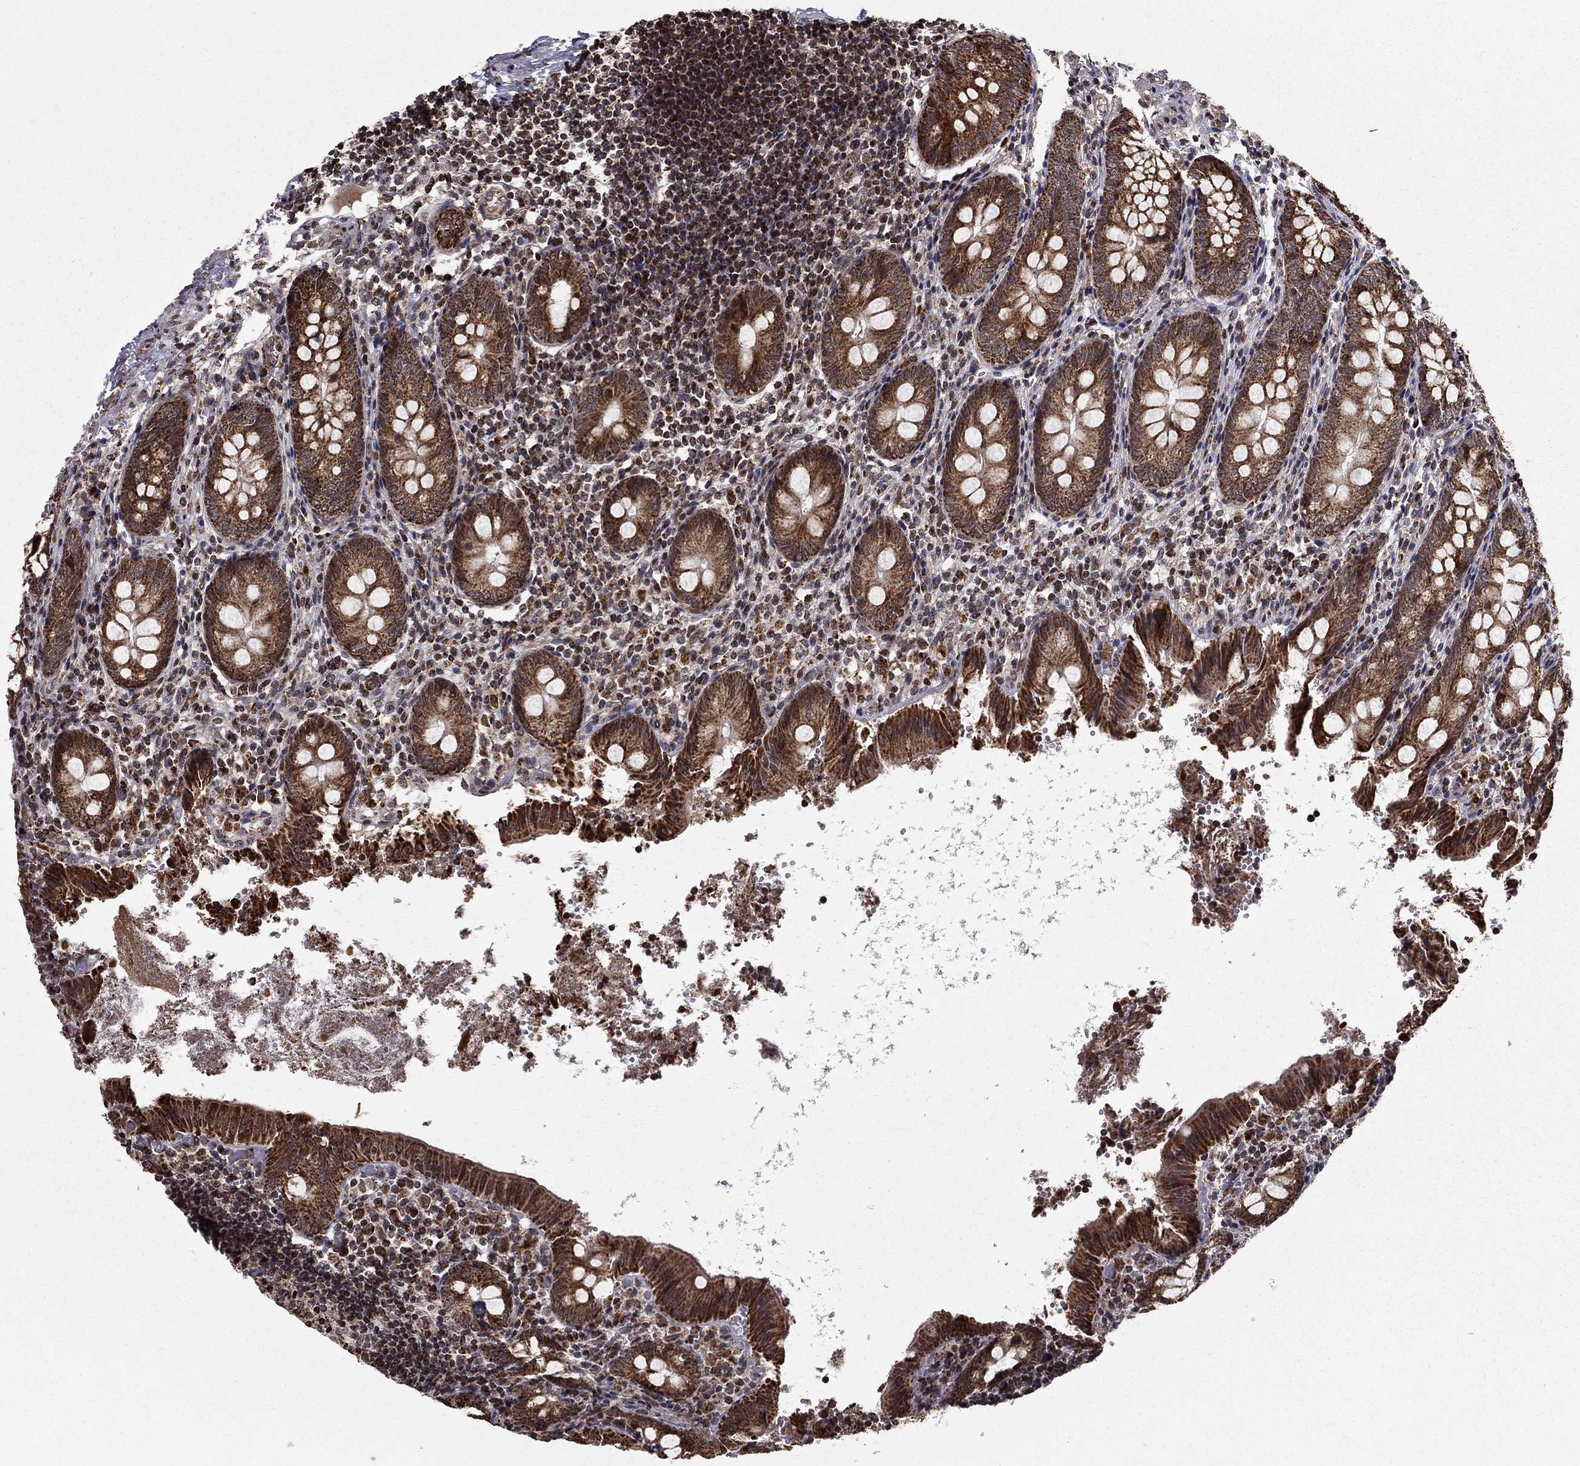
{"staining": {"intensity": "strong", "quantity": "25%-75%", "location": "cytoplasmic/membranous"}, "tissue": "appendix", "cell_type": "Glandular cells", "image_type": "normal", "snomed": [{"axis": "morphology", "description": "Normal tissue, NOS"}, {"axis": "topography", "description": "Appendix"}], "caption": "Protein staining of normal appendix reveals strong cytoplasmic/membranous staining in about 25%-75% of glandular cells.", "gene": "ACOT13", "patient": {"sex": "female", "age": 23}}